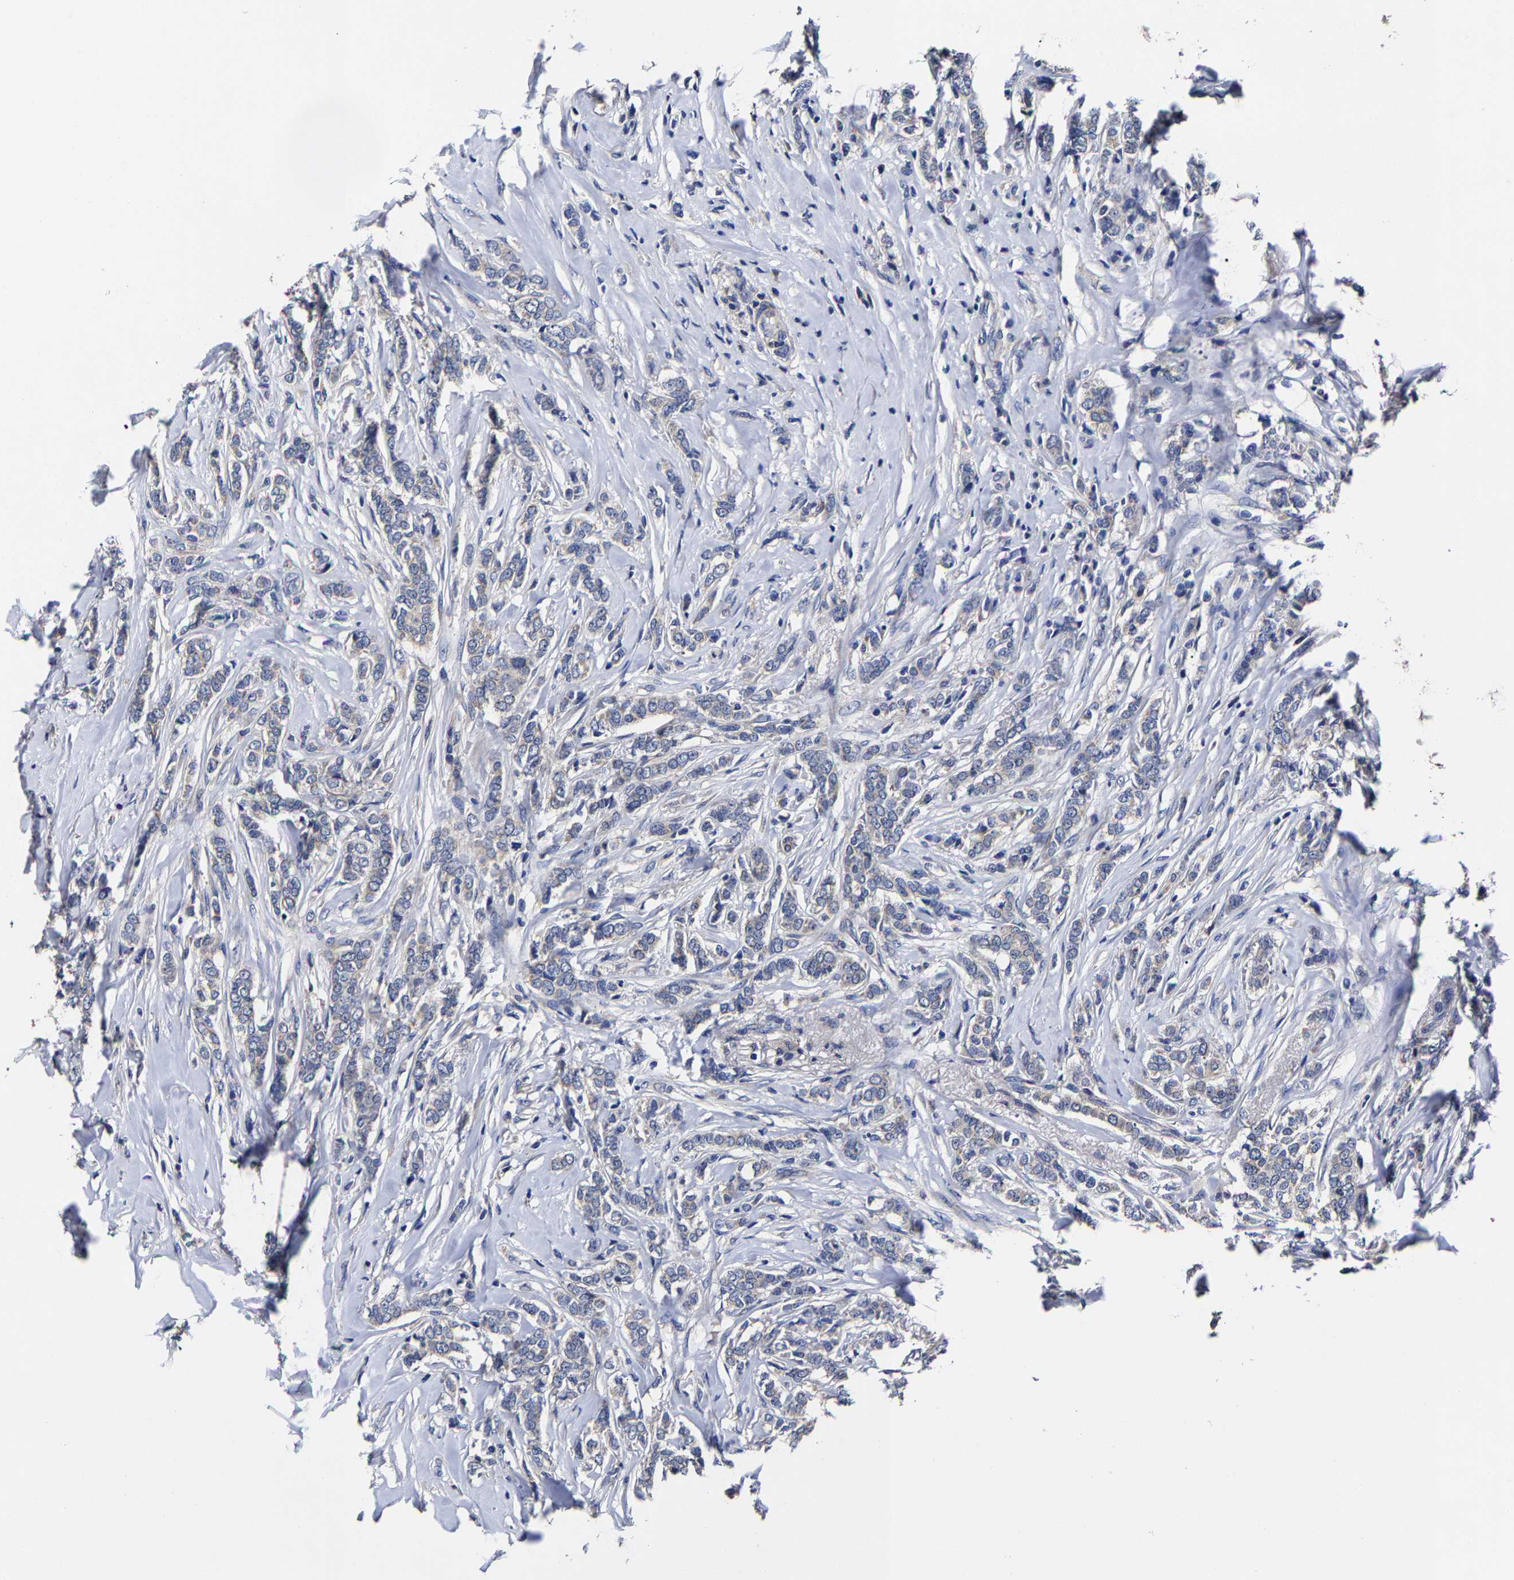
{"staining": {"intensity": "negative", "quantity": "none", "location": "none"}, "tissue": "breast cancer", "cell_type": "Tumor cells", "image_type": "cancer", "snomed": [{"axis": "morphology", "description": "Lobular carcinoma"}, {"axis": "topography", "description": "Skin"}, {"axis": "topography", "description": "Breast"}], "caption": "Breast cancer (lobular carcinoma) was stained to show a protein in brown. There is no significant staining in tumor cells.", "gene": "AASS", "patient": {"sex": "female", "age": 46}}